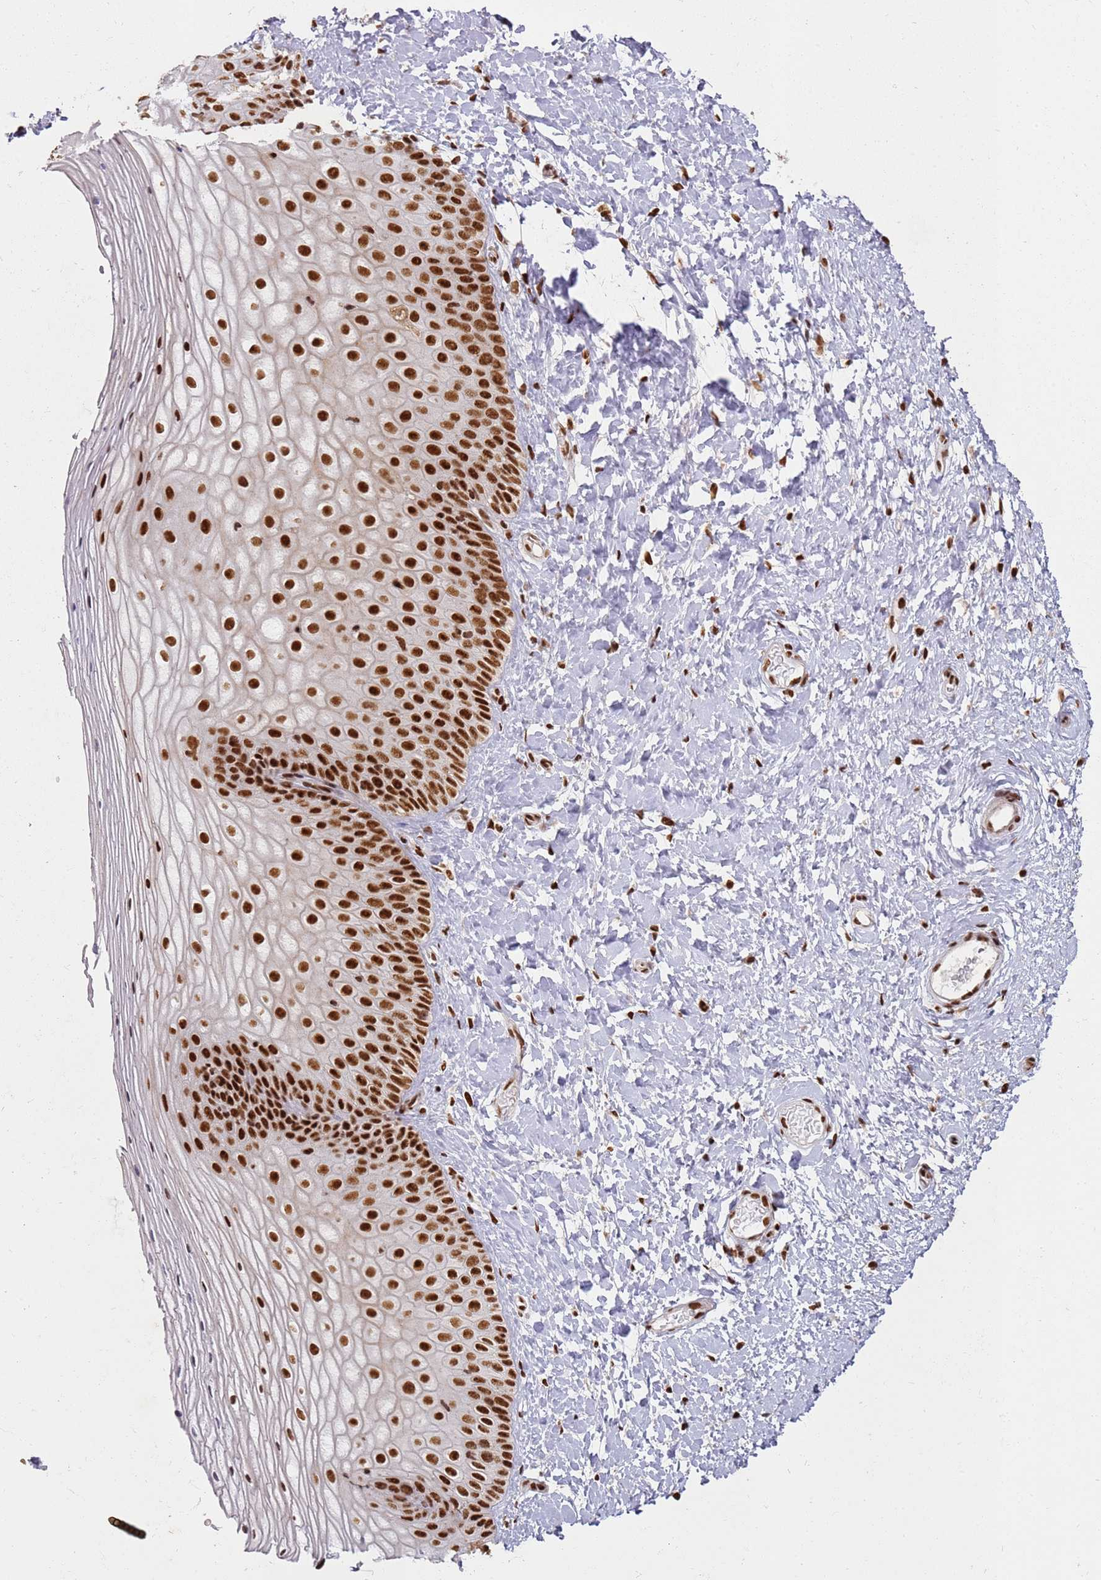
{"staining": {"intensity": "strong", "quantity": ">75%", "location": "nuclear"}, "tissue": "vagina", "cell_type": "Squamous epithelial cells", "image_type": "normal", "snomed": [{"axis": "morphology", "description": "Normal tissue, NOS"}, {"axis": "topography", "description": "Vagina"}], "caption": "Immunohistochemistry (IHC) micrograph of unremarkable vagina: human vagina stained using IHC demonstrates high levels of strong protein expression localized specifically in the nuclear of squamous epithelial cells, appearing as a nuclear brown color.", "gene": "TENT4A", "patient": {"sex": "female", "age": 65}}